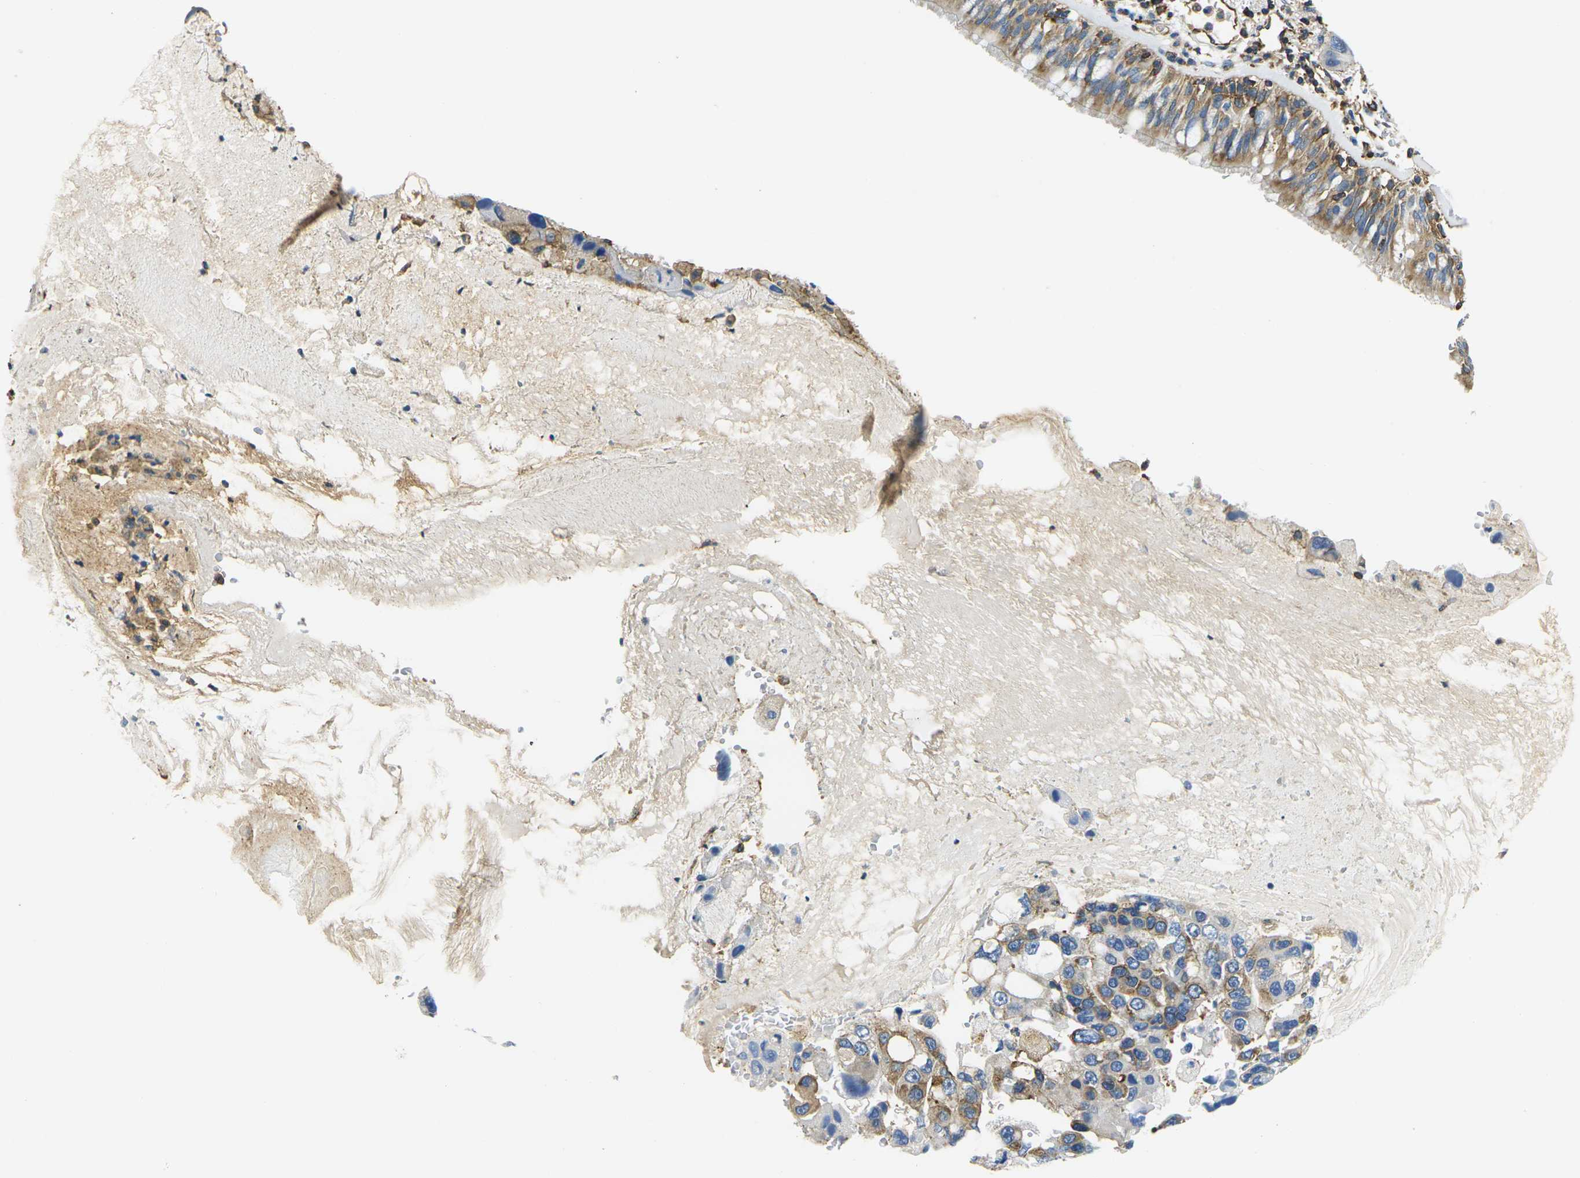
{"staining": {"intensity": "moderate", "quantity": ">75%", "location": "cytoplasmic/membranous"}, "tissue": "bronchus", "cell_type": "Respiratory epithelial cells", "image_type": "normal", "snomed": [{"axis": "morphology", "description": "Normal tissue, NOS"}, {"axis": "morphology", "description": "Adenocarcinoma, NOS"}, {"axis": "morphology", "description": "Adenocarcinoma, metastatic, NOS"}, {"axis": "topography", "description": "Lymph node"}, {"axis": "topography", "description": "Bronchus"}, {"axis": "topography", "description": "Lung"}], "caption": "DAB immunohistochemical staining of benign bronchus reveals moderate cytoplasmic/membranous protein expression in approximately >75% of respiratory epithelial cells. Immunohistochemistry (ihc) stains the protein of interest in brown and the nuclei are stained blue.", "gene": "FAM110D", "patient": {"sex": "female", "age": 54}}